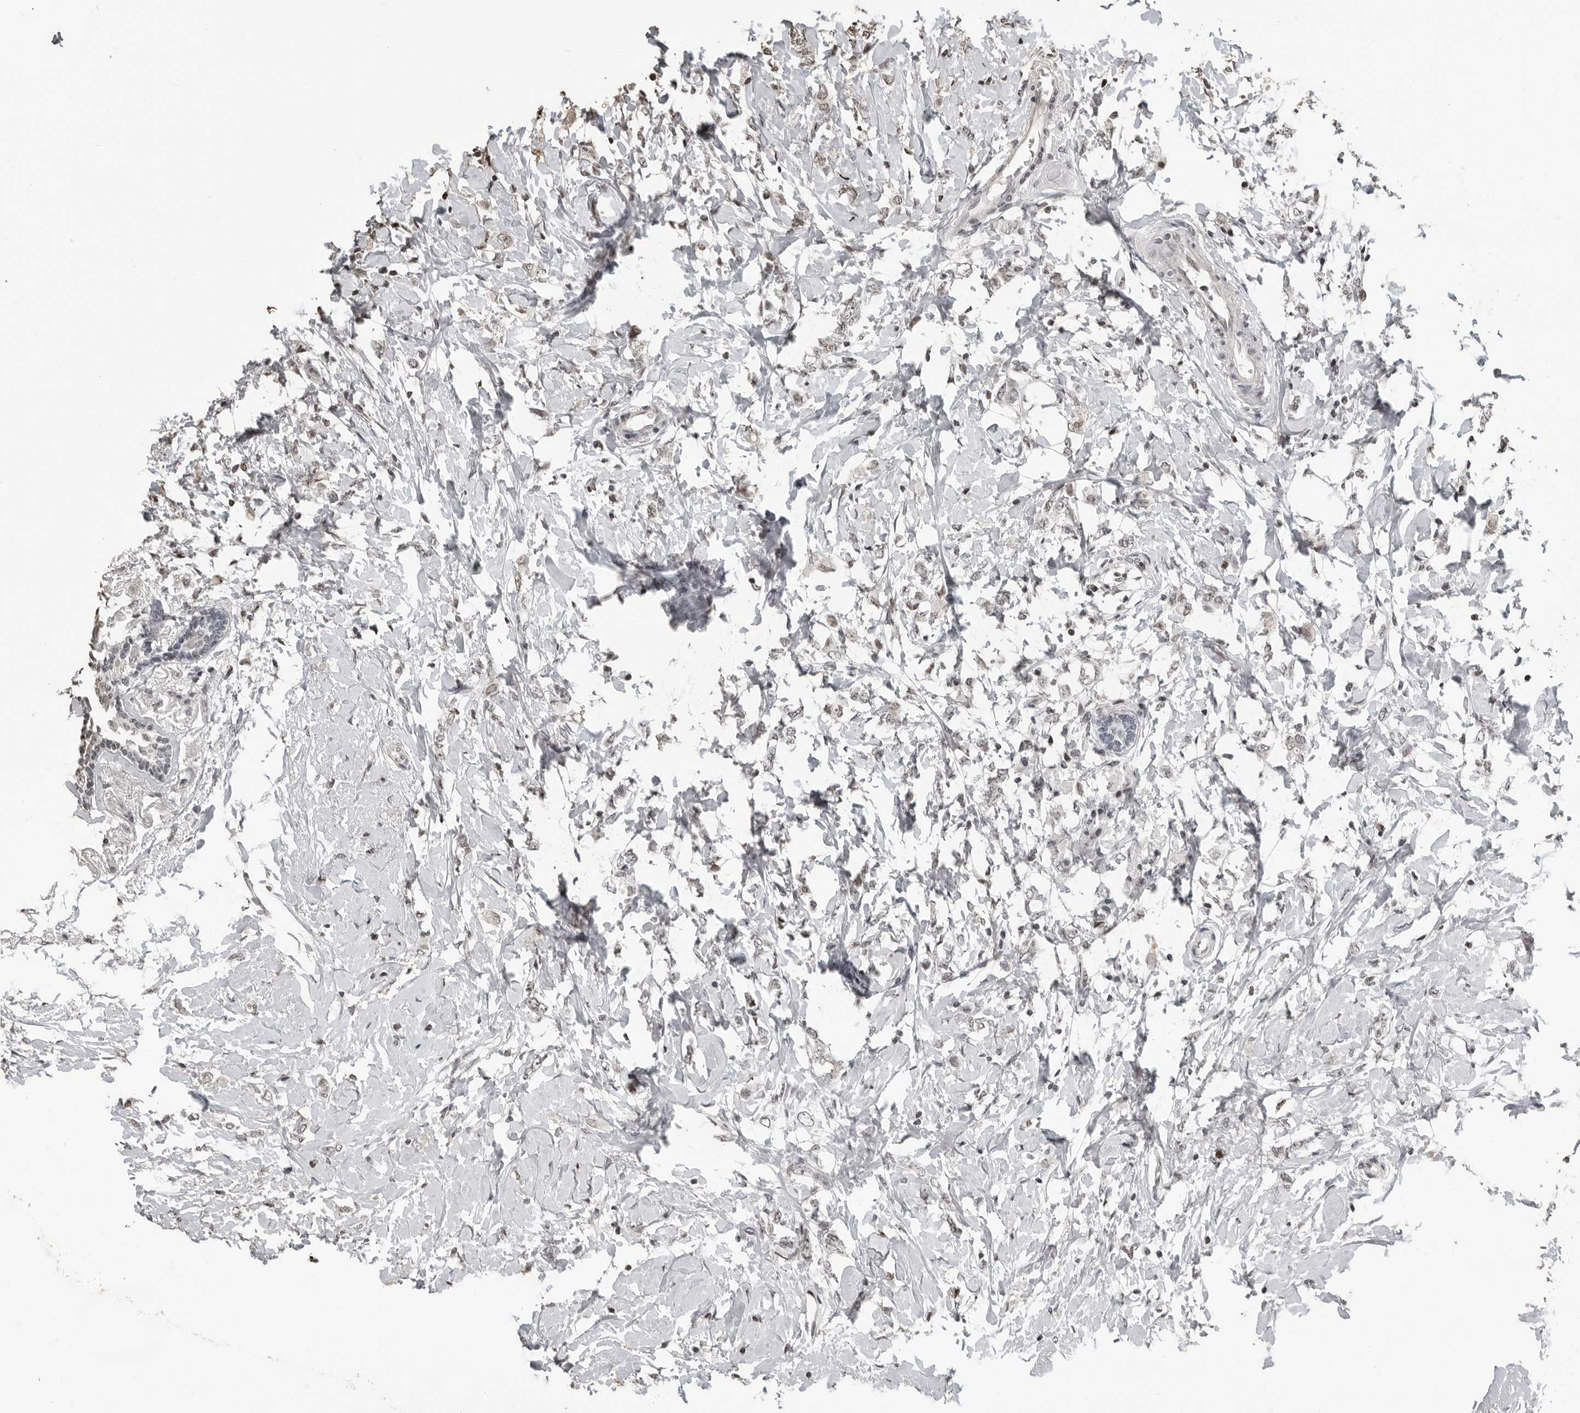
{"staining": {"intensity": "weak", "quantity": "25%-75%", "location": "nuclear"}, "tissue": "breast cancer", "cell_type": "Tumor cells", "image_type": "cancer", "snomed": [{"axis": "morphology", "description": "Normal tissue, NOS"}, {"axis": "morphology", "description": "Lobular carcinoma"}, {"axis": "topography", "description": "Breast"}], "caption": "The photomicrograph exhibits staining of lobular carcinoma (breast), revealing weak nuclear protein expression (brown color) within tumor cells.", "gene": "ORC1", "patient": {"sex": "female", "age": 47}}